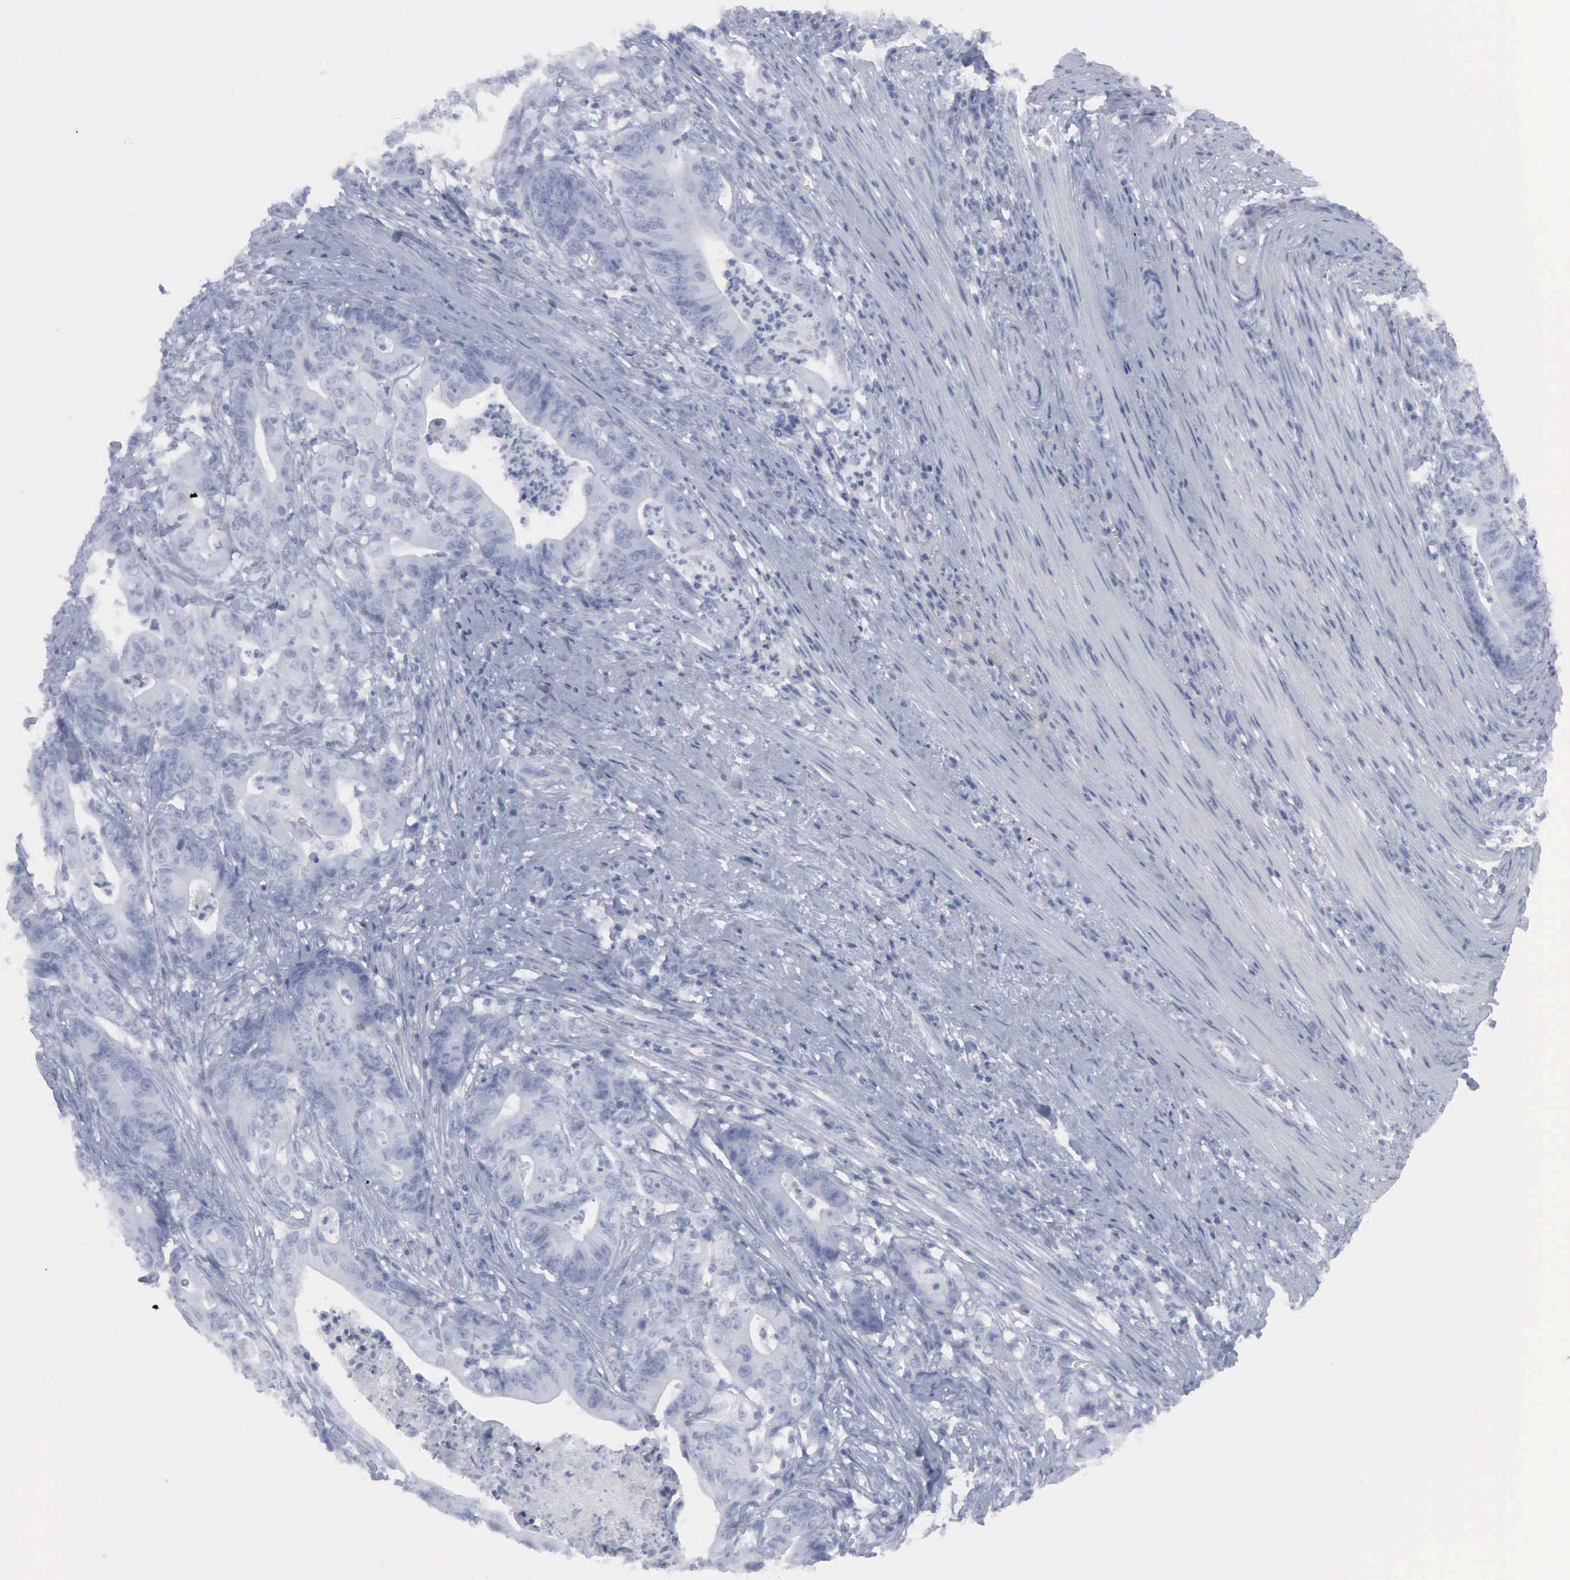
{"staining": {"intensity": "negative", "quantity": "none", "location": "none"}, "tissue": "stomach cancer", "cell_type": "Tumor cells", "image_type": "cancer", "snomed": [{"axis": "morphology", "description": "Adenocarcinoma, NOS"}, {"axis": "topography", "description": "Stomach, lower"}], "caption": "Micrograph shows no protein staining in tumor cells of stomach adenocarcinoma tissue.", "gene": "VCAM1", "patient": {"sex": "female", "age": 86}}